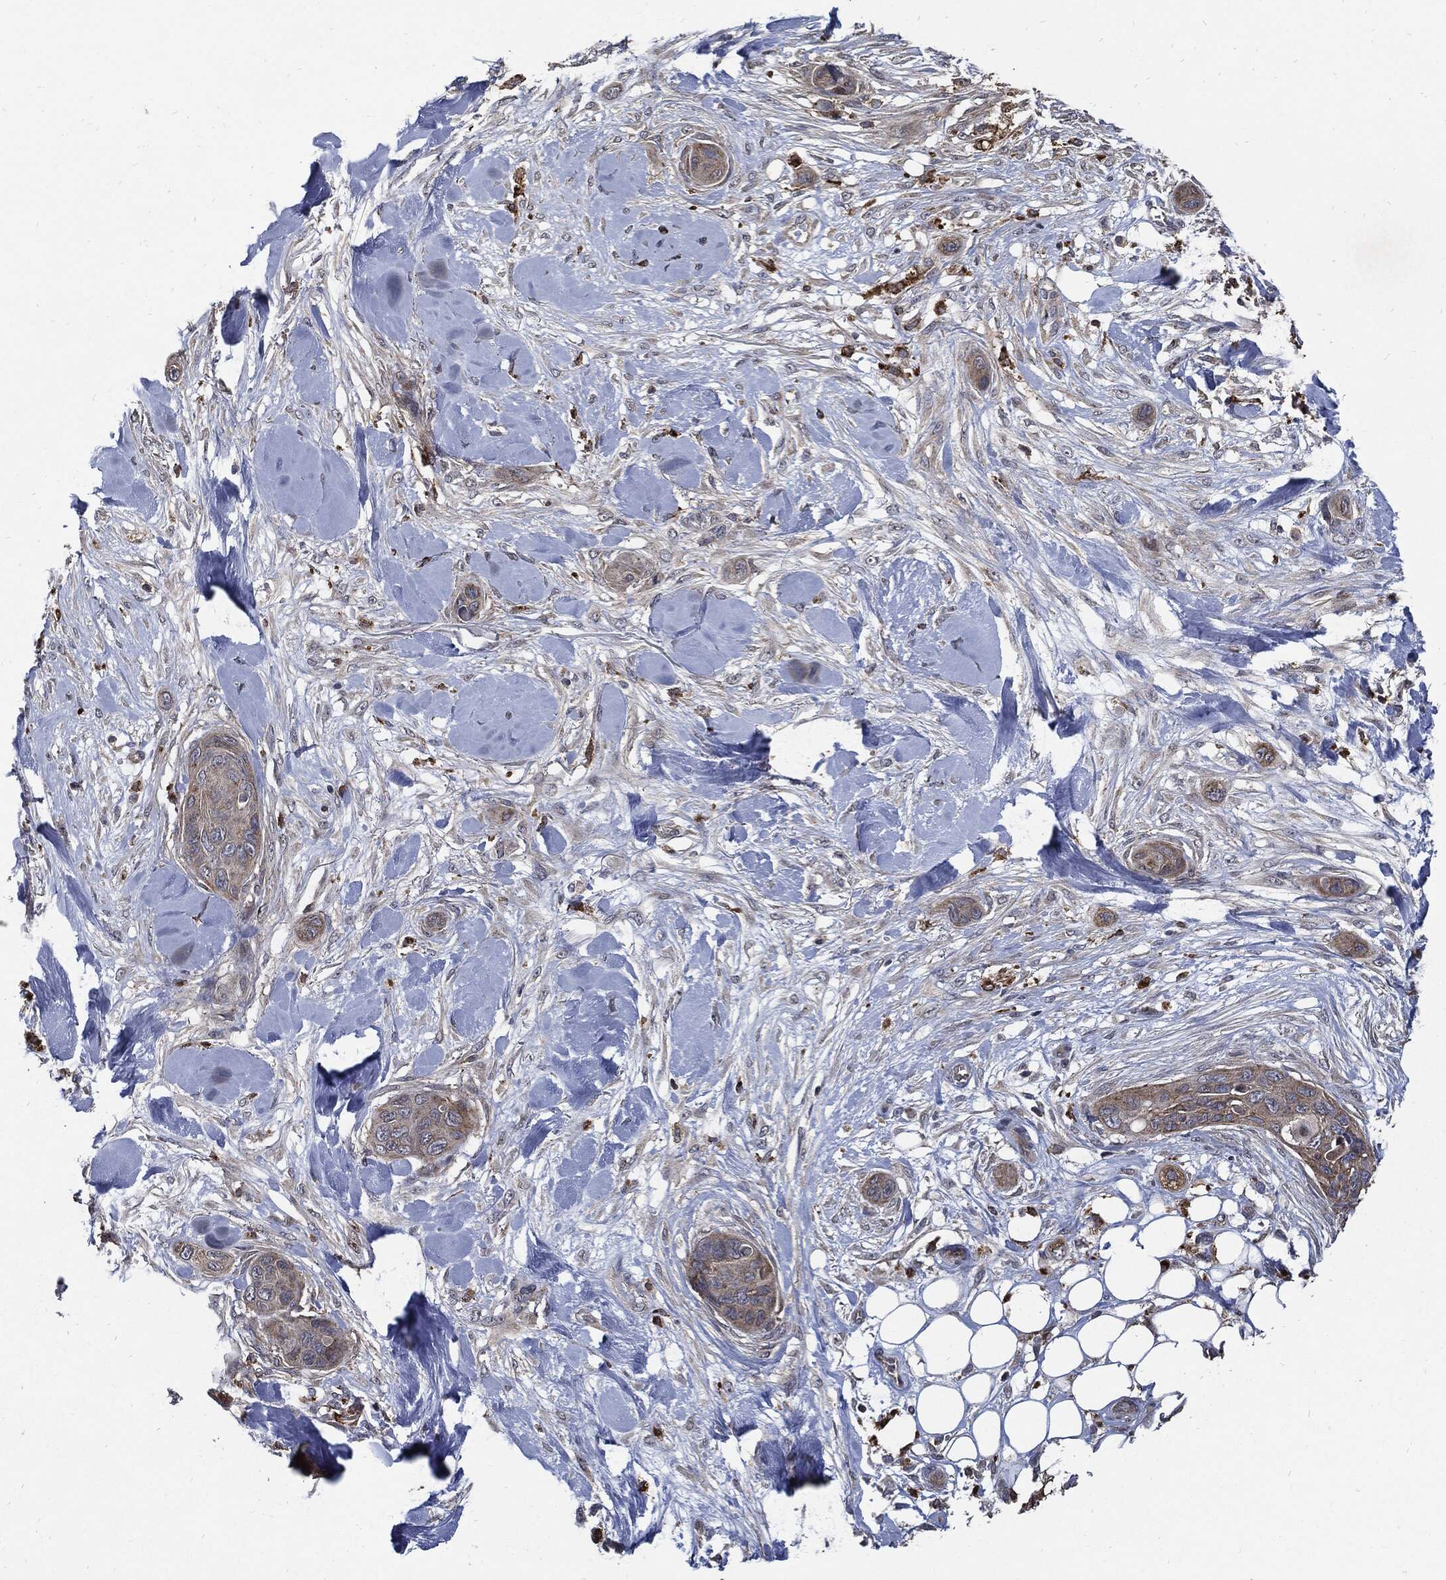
{"staining": {"intensity": "weak", "quantity": "<25%", "location": "cytoplasmic/membranous"}, "tissue": "skin cancer", "cell_type": "Tumor cells", "image_type": "cancer", "snomed": [{"axis": "morphology", "description": "Squamous cell carcinoma, NOS"}, {"axis": "topography", "description": "Skin"}], "caption": "DAB immunohistochemical staining of human skin cancer reveals no significant expression in tumor cells.", "gene": "SLC31A2", "patient": {"sex": "male", "age": 78}}